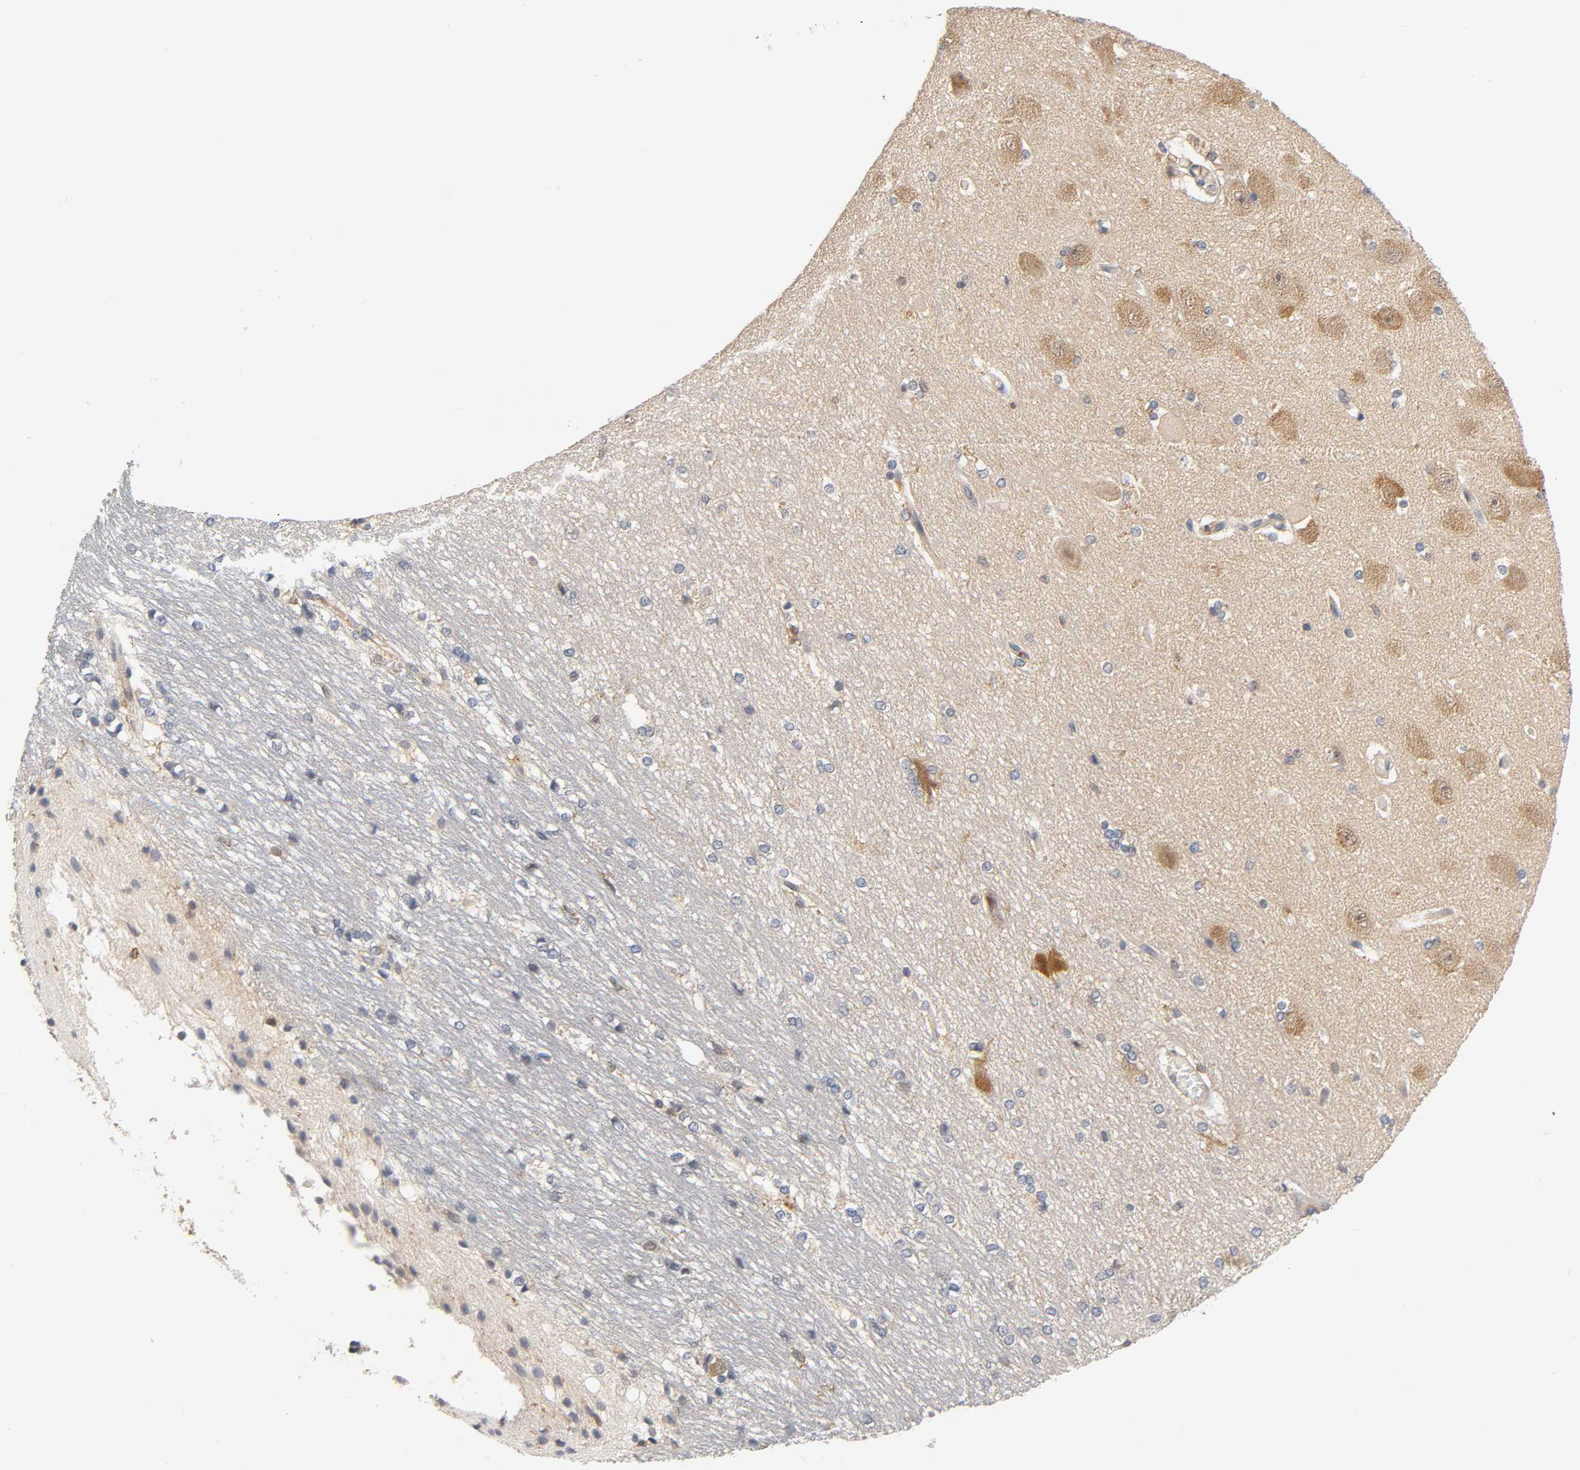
{"staining": {"intensity": "moderate", "quantity": "<25%", "location": "cytoplasmic/membranous"}, "tissue": "hippocampus", "cell_type": "Glial cells", "image_type": "normal", "snomed": [{"axis": "morphology", "description": "Normal tissue, NOS"}, {"axis": "topography", "description": "Hippocampus"}], "caption": "A brown stain shows moderate cytoplasmic/membranous expression of a protein in glial cells of benign human hippocampus. The protein is stained brown, and the nuclei are stained in blue (DAB (3,3'-diaminobenzidine) IHC with brightfield microscopy, high magnification).", "gene": "ACTR2", "patient": {"sex": "female", "age": 19}}